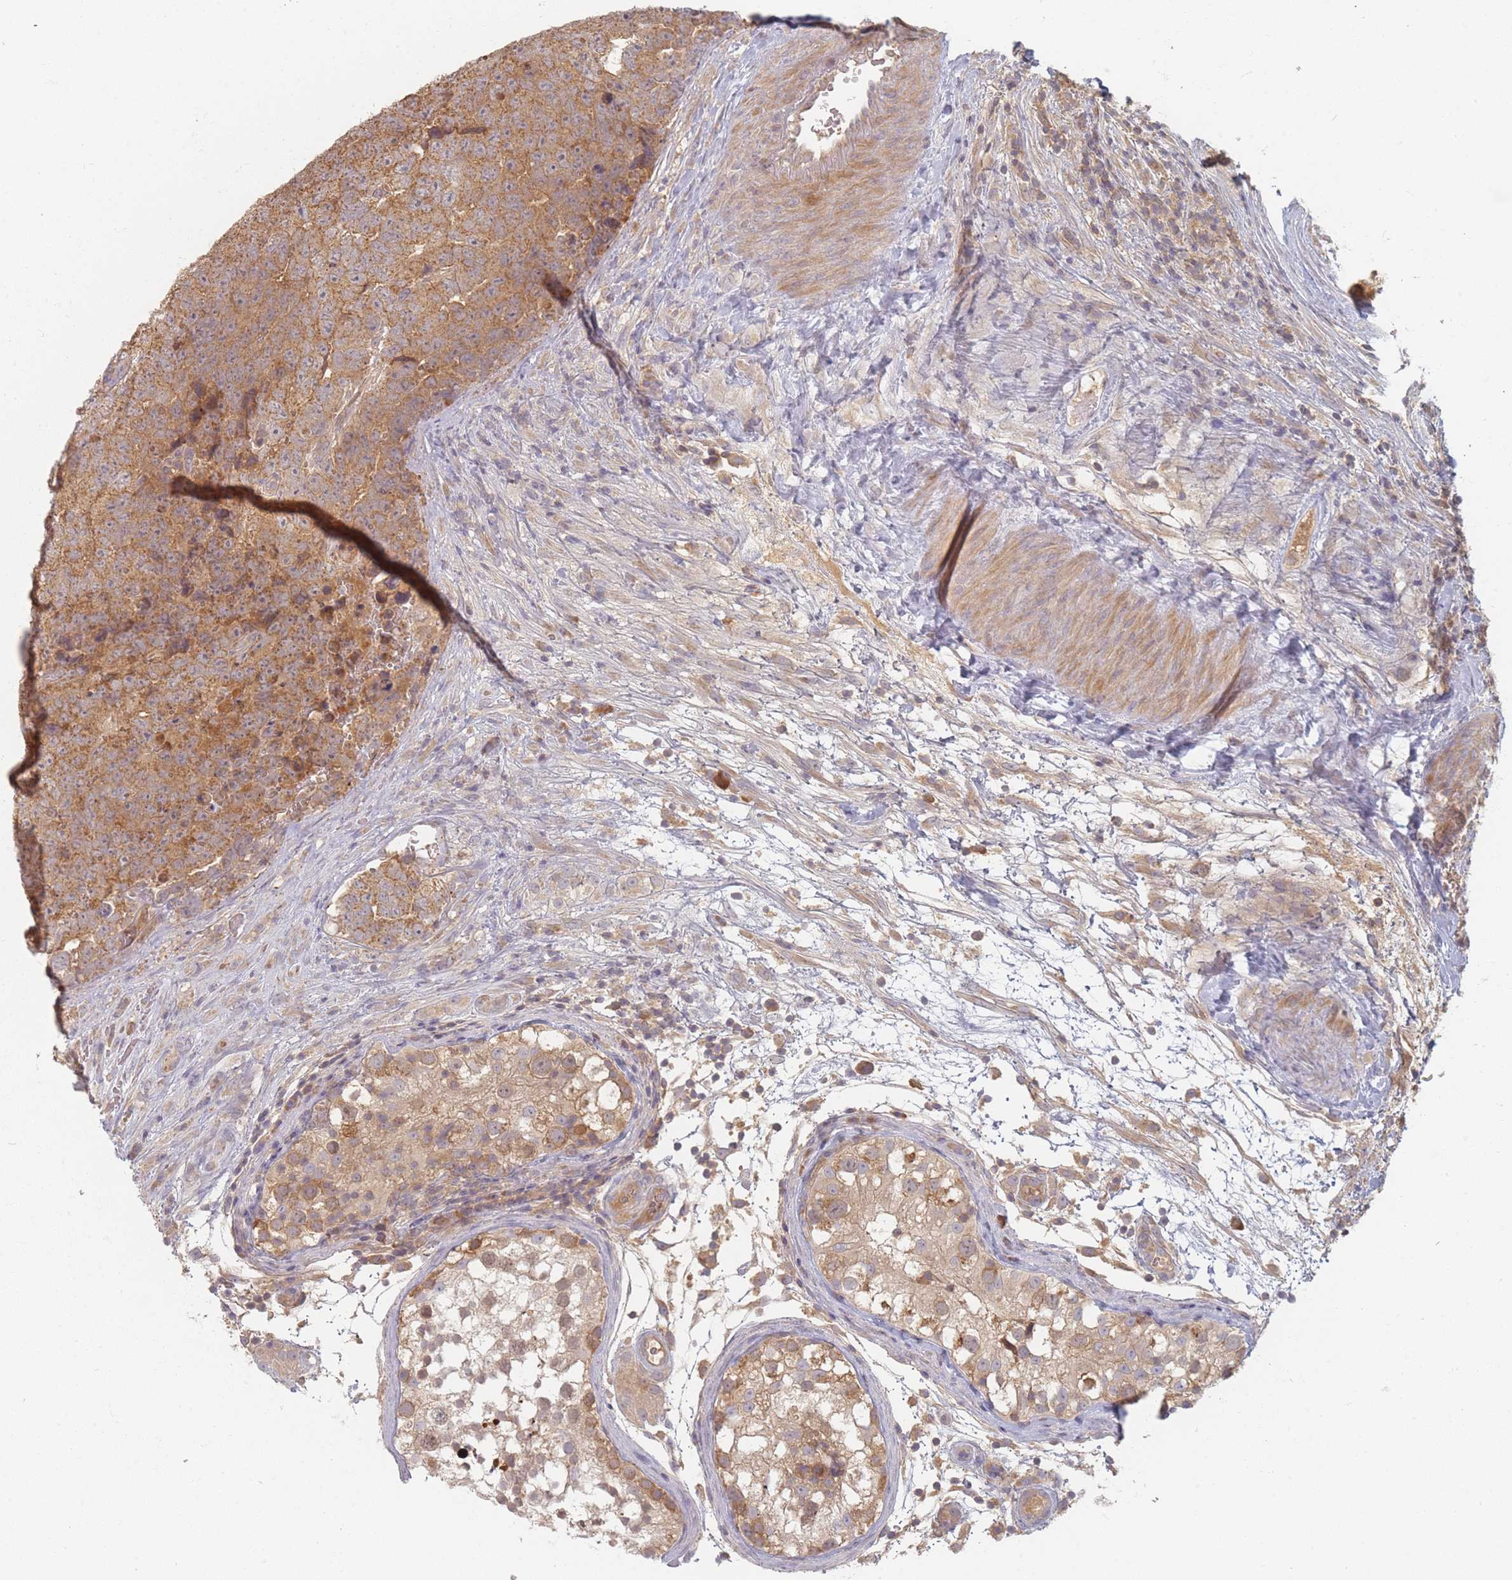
{"staining": {"intensity": "moderate", "quantity": ">75%", "location": "cytoplasmic/membranous"}, "tissue": "testis cancer", "cell_type": "Tumor cells", "image_type": "cancer", "snomed": [{"axis": "morphology", "description": "Seminoma, NOS"}, {"axis": "morphology", "description": "Teratoma, malignant, NOS"}, {"axis": "topography", "description": "Testis"}], "caption": "Tumor cells show medium levels of moderate cytoplasmic/membranous staining in approximately >75% of cells in human testis cancer.", "gene": "SLC35F3", "patient": {"sex": "male", "age": 34}}